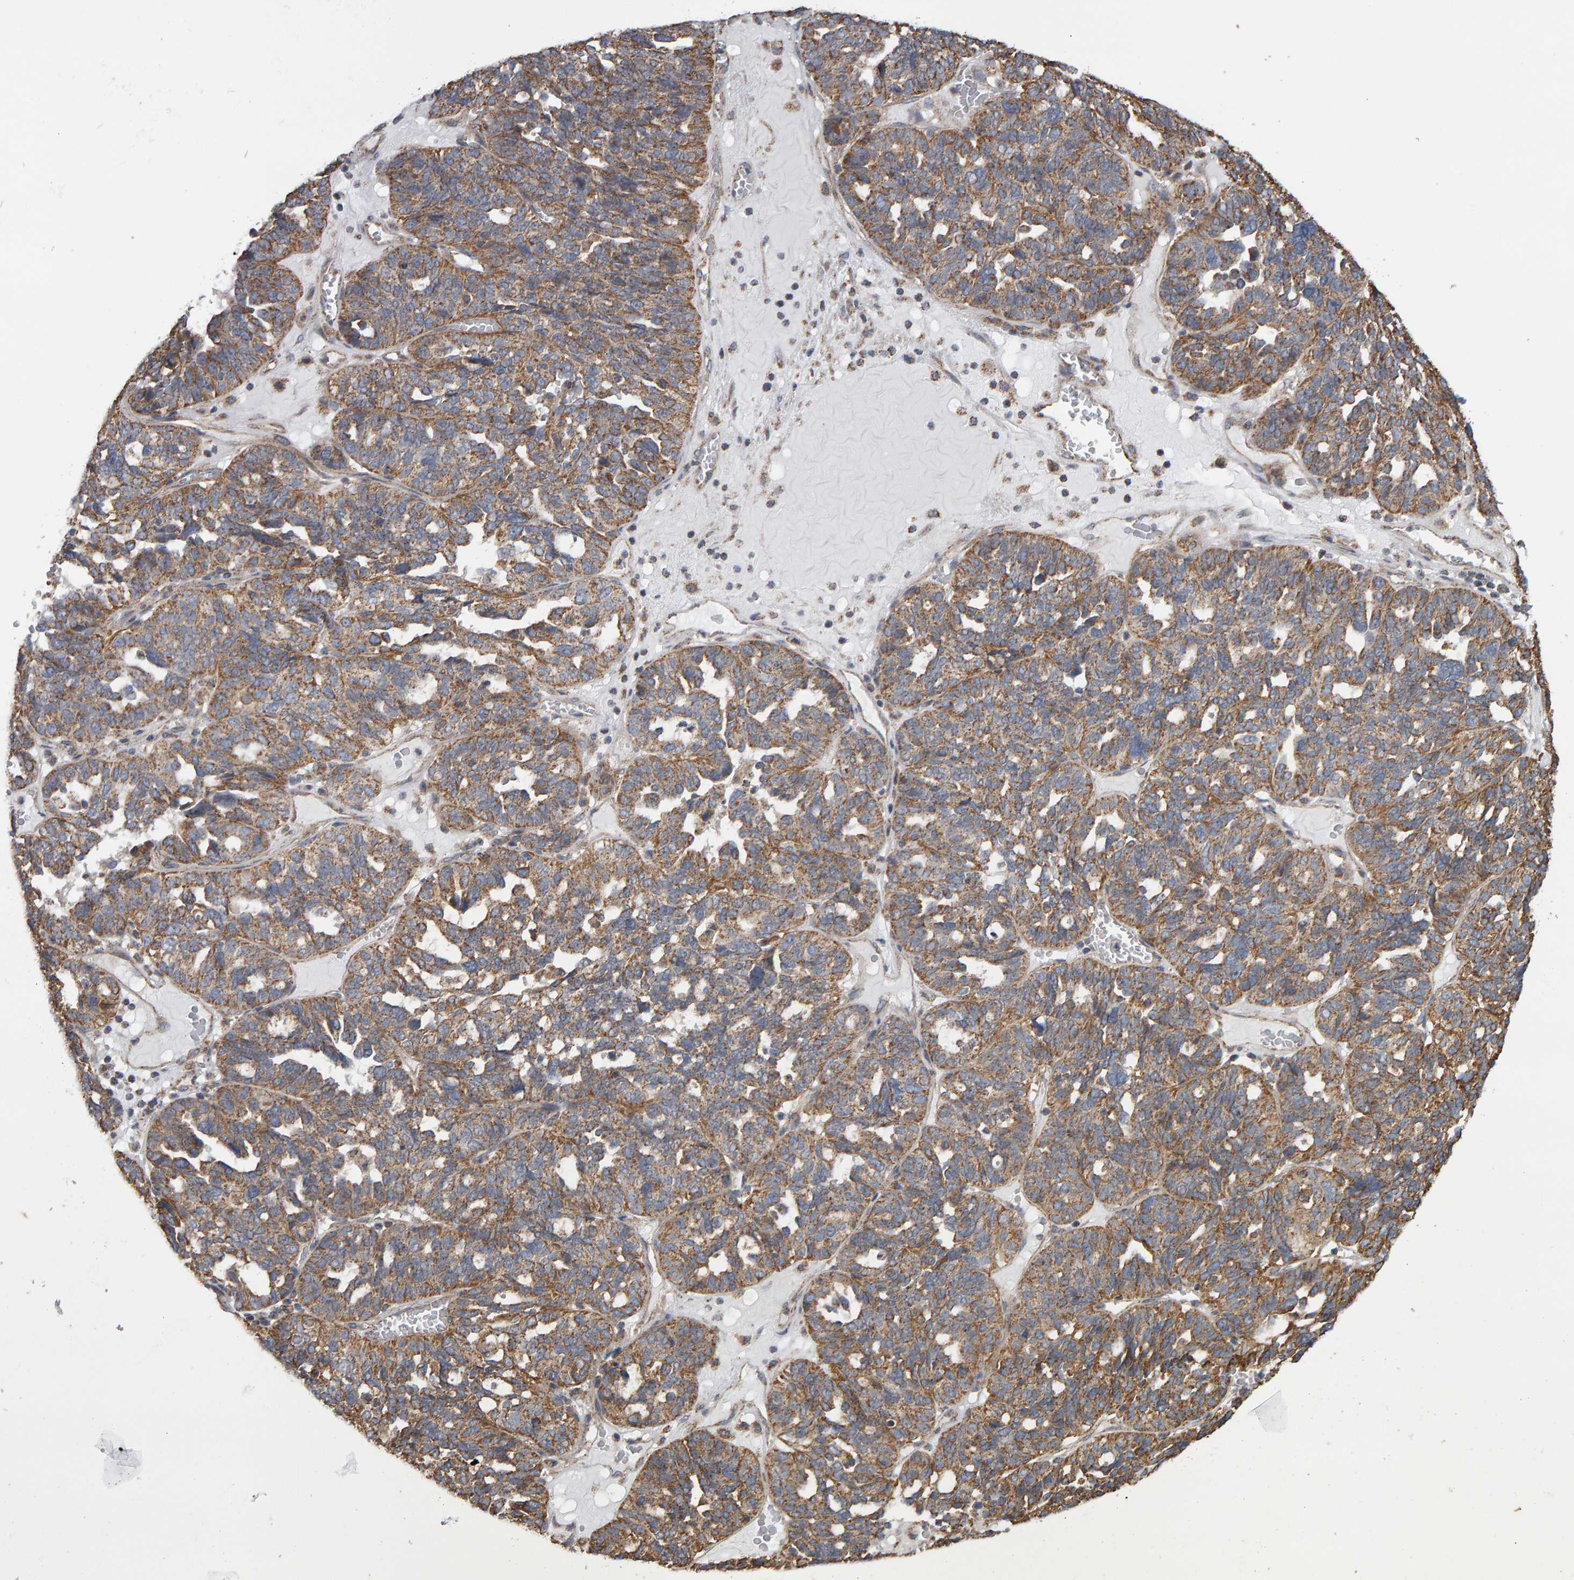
{"staining": {"intensity": "moderate", "quantity": ">75%", "location": "cytoplasmic/membranous"}, "tissue": "ovarian cancer", "cell_type": "Tumor cells", "image_type": "cancer", "snomed": [{"axis": "morphology", "description": "Cystadenocarcinoma, serous, NOS"}, {"axis": "topography", "description": "Ovary"}], "caption": "IHC staining of ovarian serous cystadenocarcinoma, which shows medium levels of moderate cytoplasmic/membranous positivity in about >75% of tumor cells indicating moderate cytoplasmic/membranous protein positivity. The staining was performed using DAB (3,3'-diaminobenzidine) (brown) for protein detection and nuclei were counterstained in hematoxylin (blue).", "gene": "TOM1L1", "patient": {"sex": "female", "age": 59}}